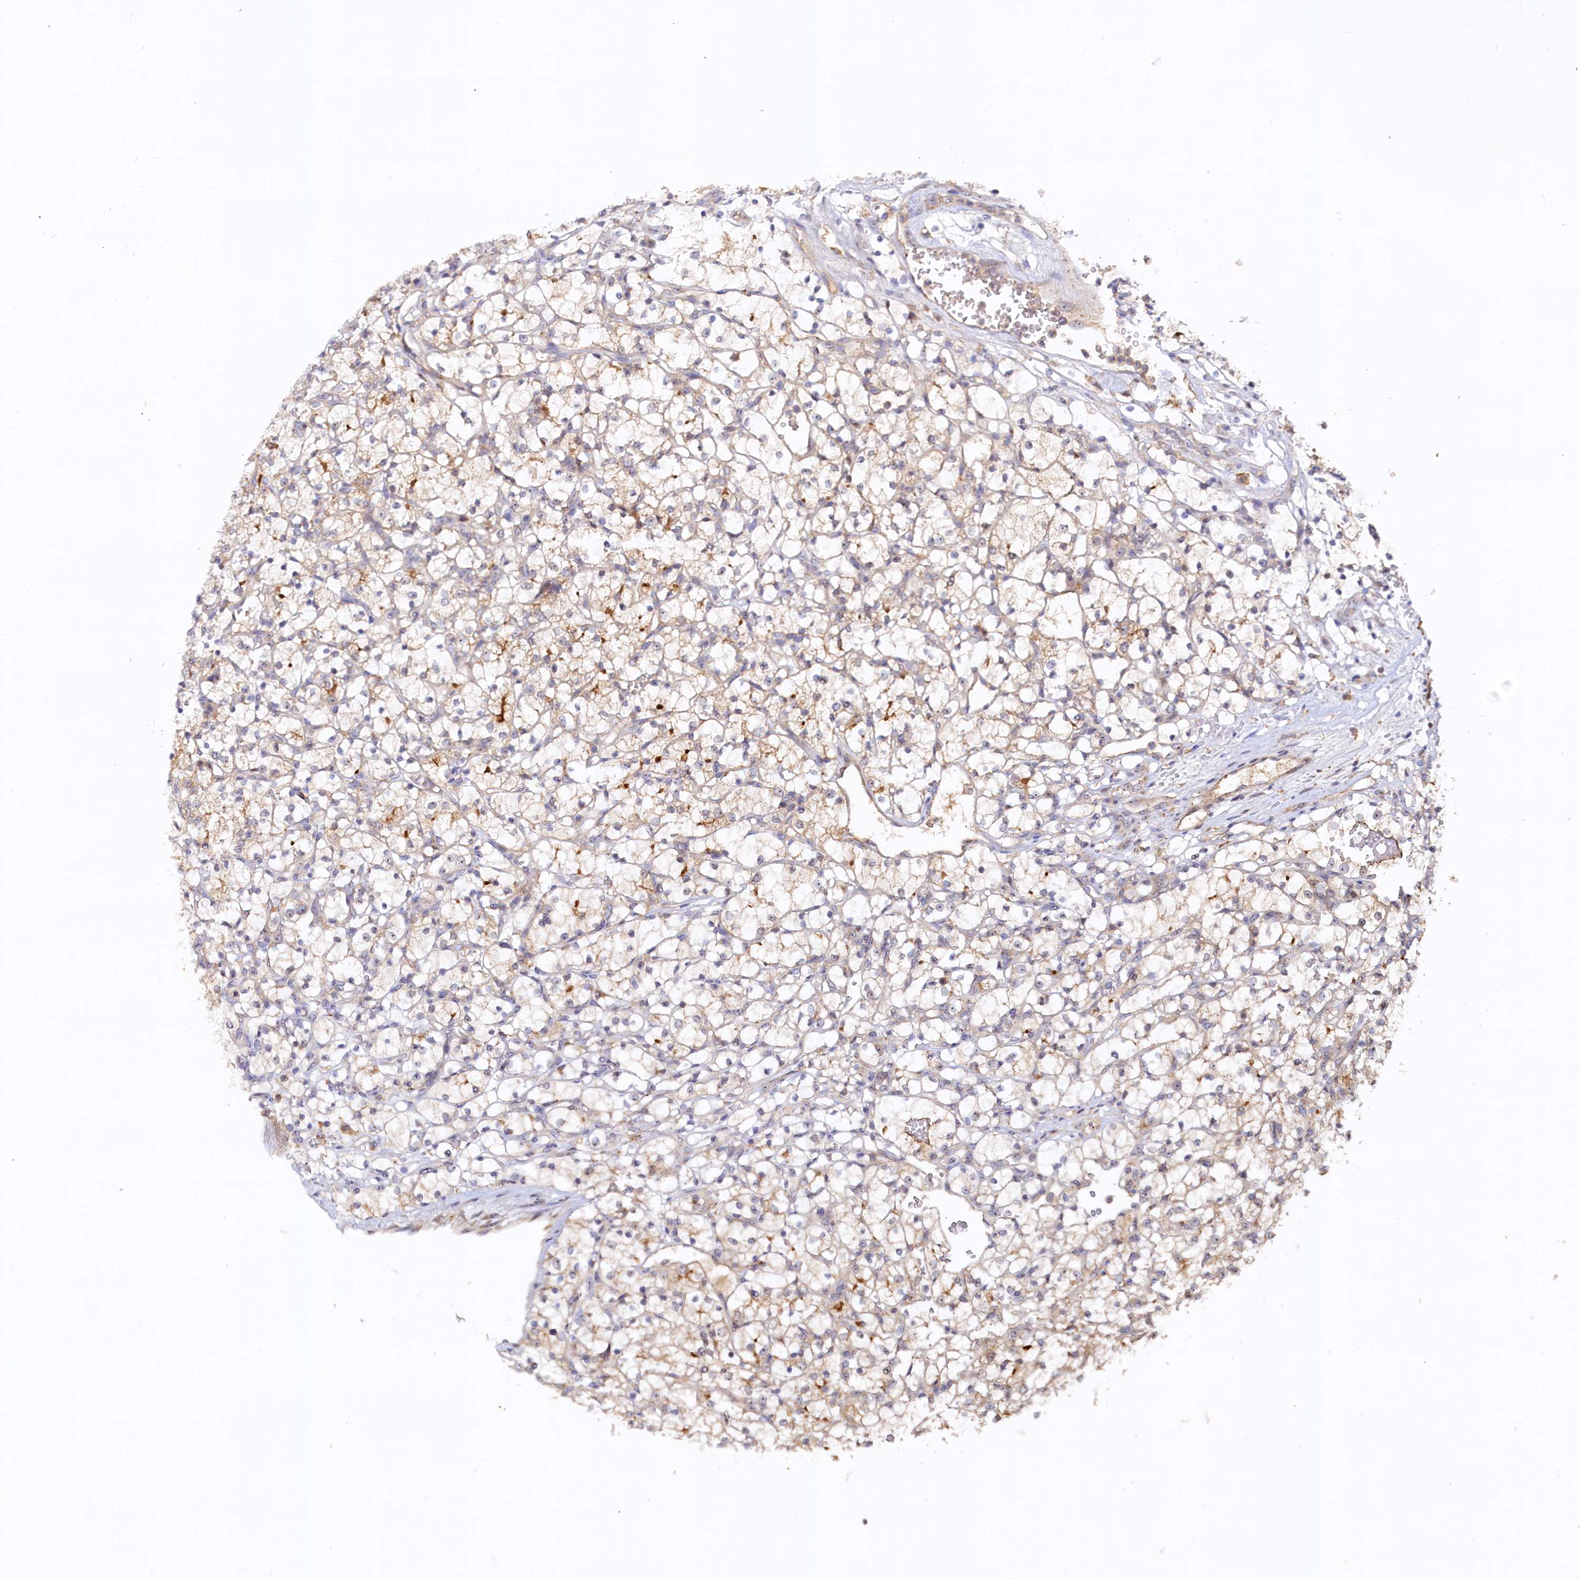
{"staining": {"intensity": "weak", "quantity": "<25%", "location": "cytoplasmic/membranous,nuclear"}, "tissue": "renal cancer", "cell_type": "Tumor cells", "image_type": "cancer", "snomed": [{"axis": "morphology", "description": "Adenocarcinoma, NOS"}, {"axis": "topography", "description": "Kidney"}], "caption": "Renal cancer (adenocarcinoma) was stained to show a protein in brown. There is no significant positivity in tumor cells.", "gene": "RGS7BP", "patient": {"sex": "female", "age": 69}}